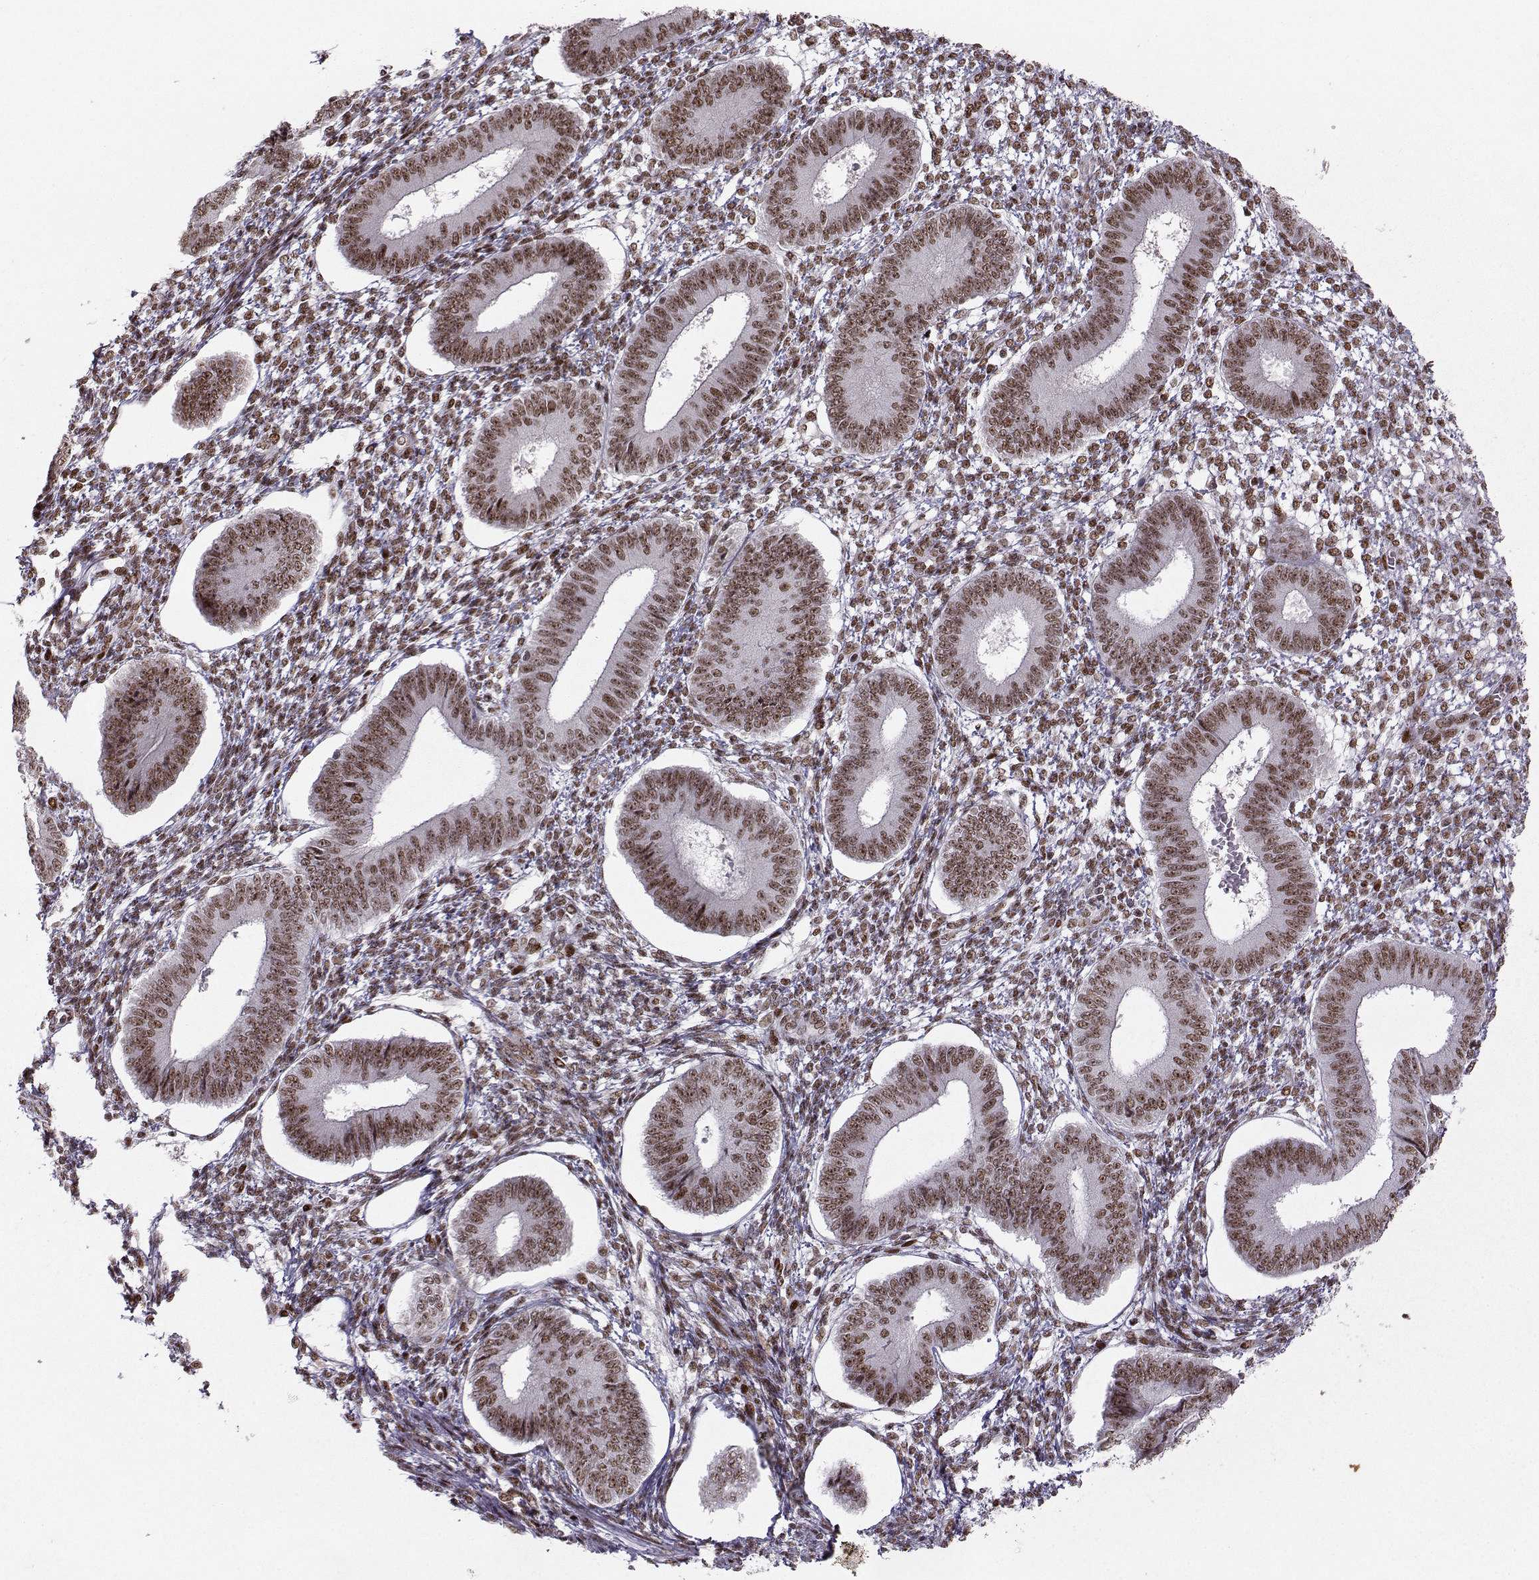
{"staining": {"intensity": "moderate", "quantity": ">75%", "location": "nuclear"}, "tissue": "endometrium", "cell_type": "Cells in endometrial stroma", "image_type": "normal", "snomed": [{"axis": "morphology", "description": "Normal tissue, NOS"}, {"axis": "topography", "description": "Endometrium"}], "caption": "Immunohistochemistry (DAB) staining of benign human endometrium exhibits moderate nuclear protein staining in approximately >75% of cells in endometrial stroma.", "gene": "SNAPC2", "patient": {"sex": "female", "age": 42}}